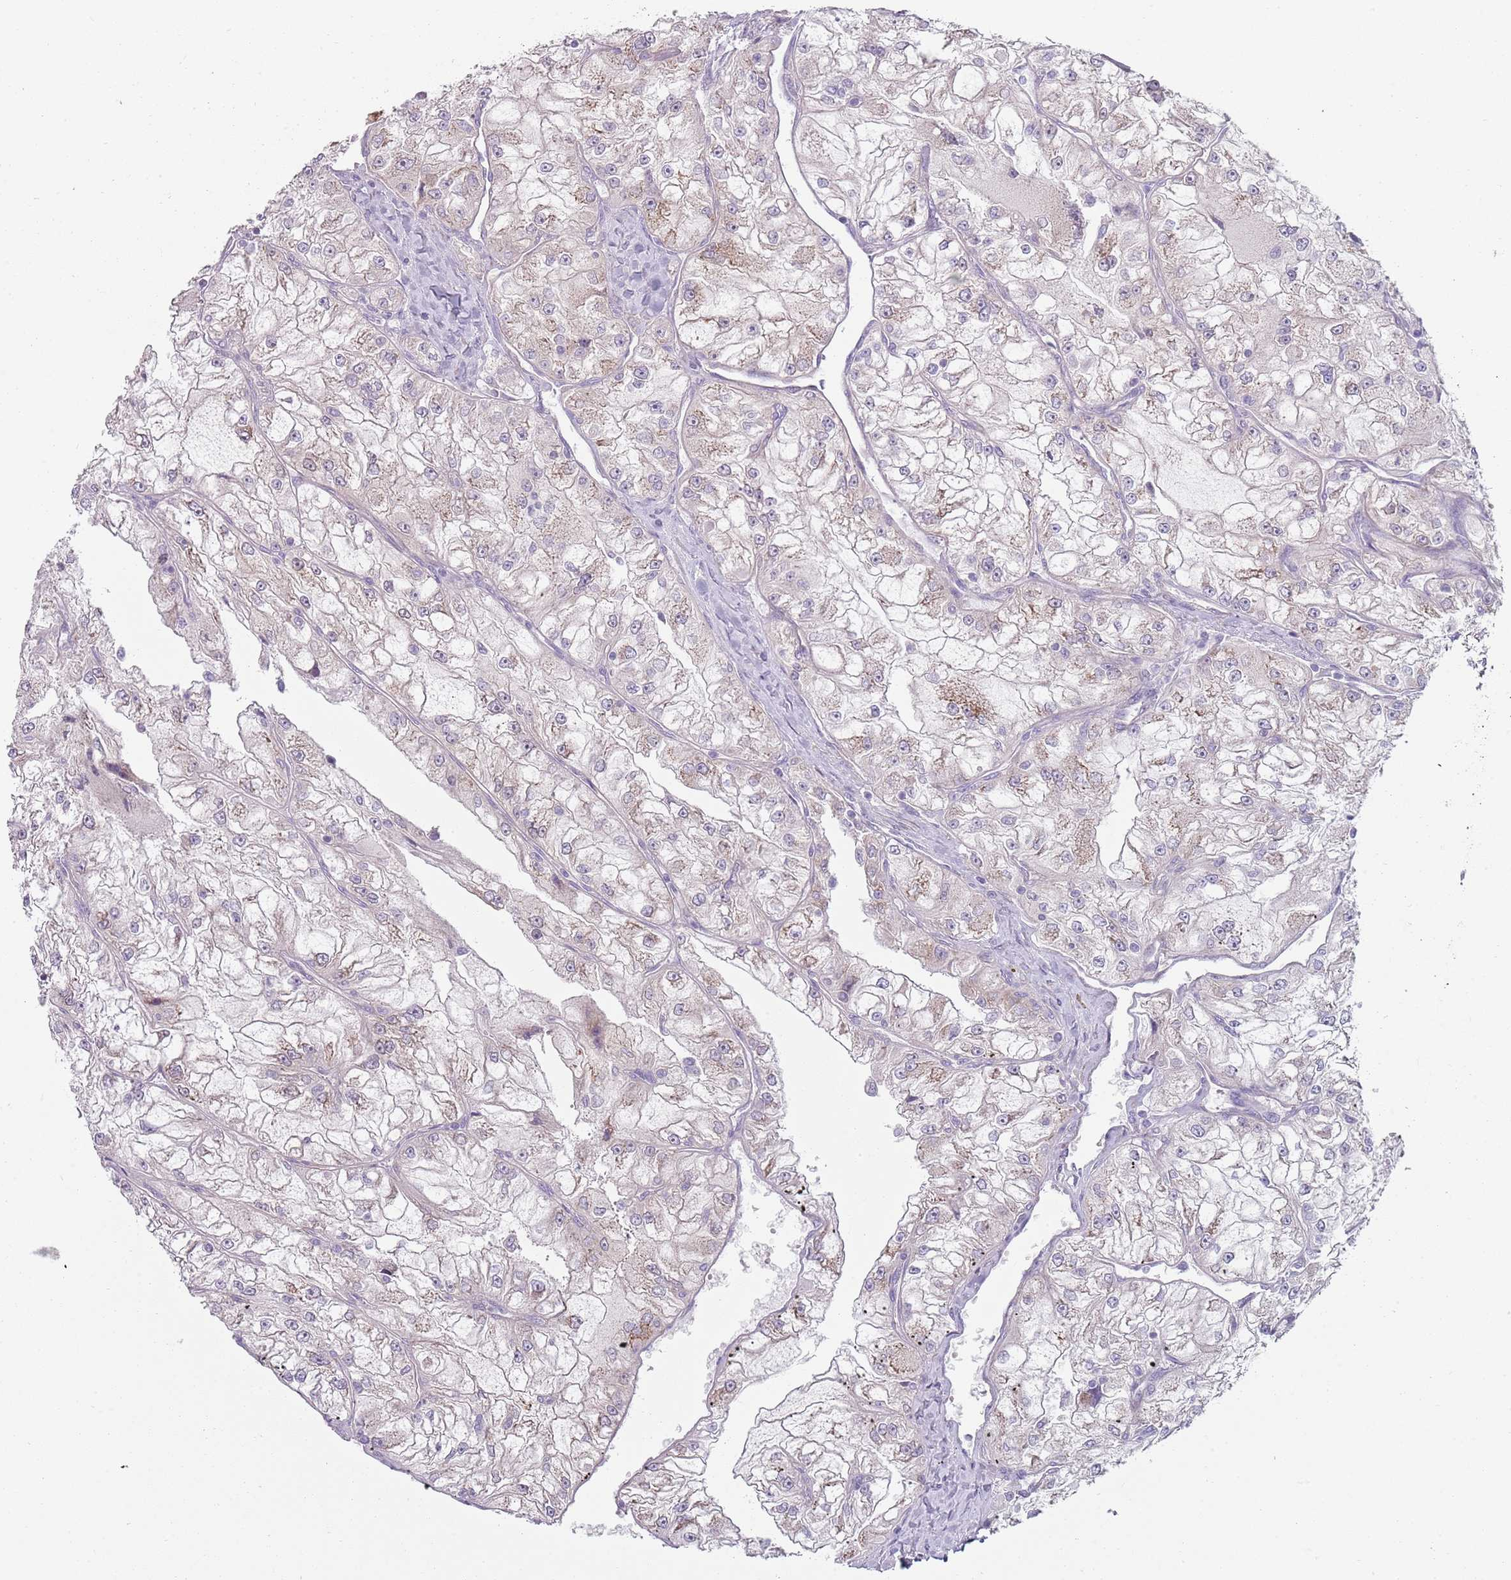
{"staining": {"intensity": "moderate", "quantity": "<25%", "location": "cytoplasmic/membranous"}, "tissue": "renal cancer", "cell_type": "Tumor cells", "image_type": "cancer", "snomed": [{"axis": "morphology", "description": "Adenocarcinoma, NOS"}, {"axis": "topography", "description": "Kidney"}], "caption": "Immunohistochemistry of human renal adenocarcinoma shows low levels of moderate cytoplasmic/membranous staining in about <25% of tumor cells.", "gene": "SLC26A6", "patient": {"sex": "female", "age": 72}}